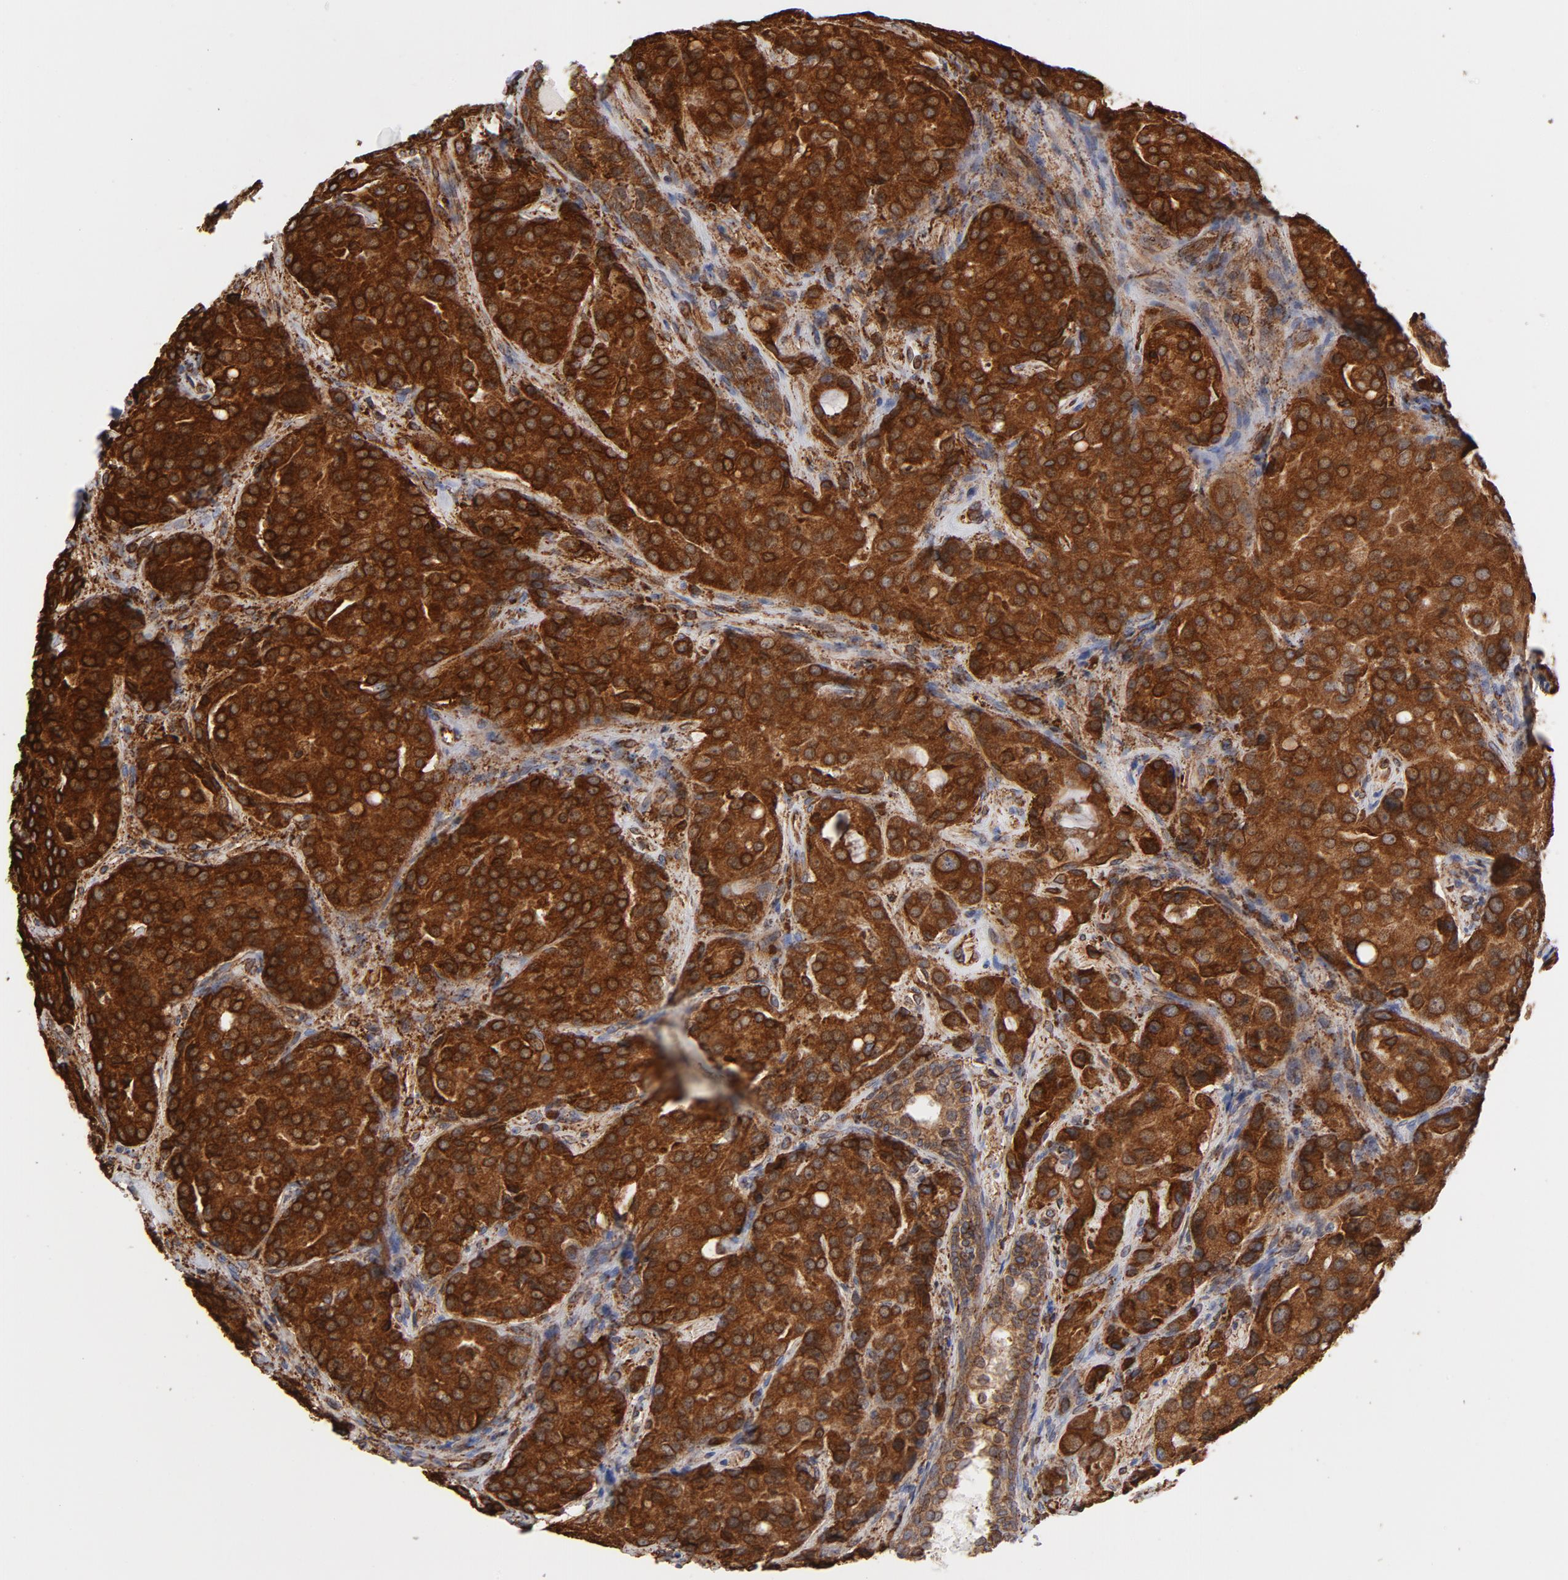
{"staining": {"intensity": "strong", "quantity": ">75%", "location": "cytoplasmic/membranous"}, "tissue": "prostate cancer", "cell_type": "Tumor cells", "image_type": "cancer", "snomed": [{"axis": "morphology", "description": "Adenocarcinoma, High grade"}, {"axis": "topography", "description": "Prostate"}], "caption": "Protein analysis of prostate cancer (high-grade adenocarcinoma) tissue reveals strong cytoplasmic/membranous positivity in approximately >75% of tumor cells. (brown staining indicates protein expression, while blue staining denotes nuclei).", "gene": "CANX", "patient": {"sex": "male", "age": 72}}